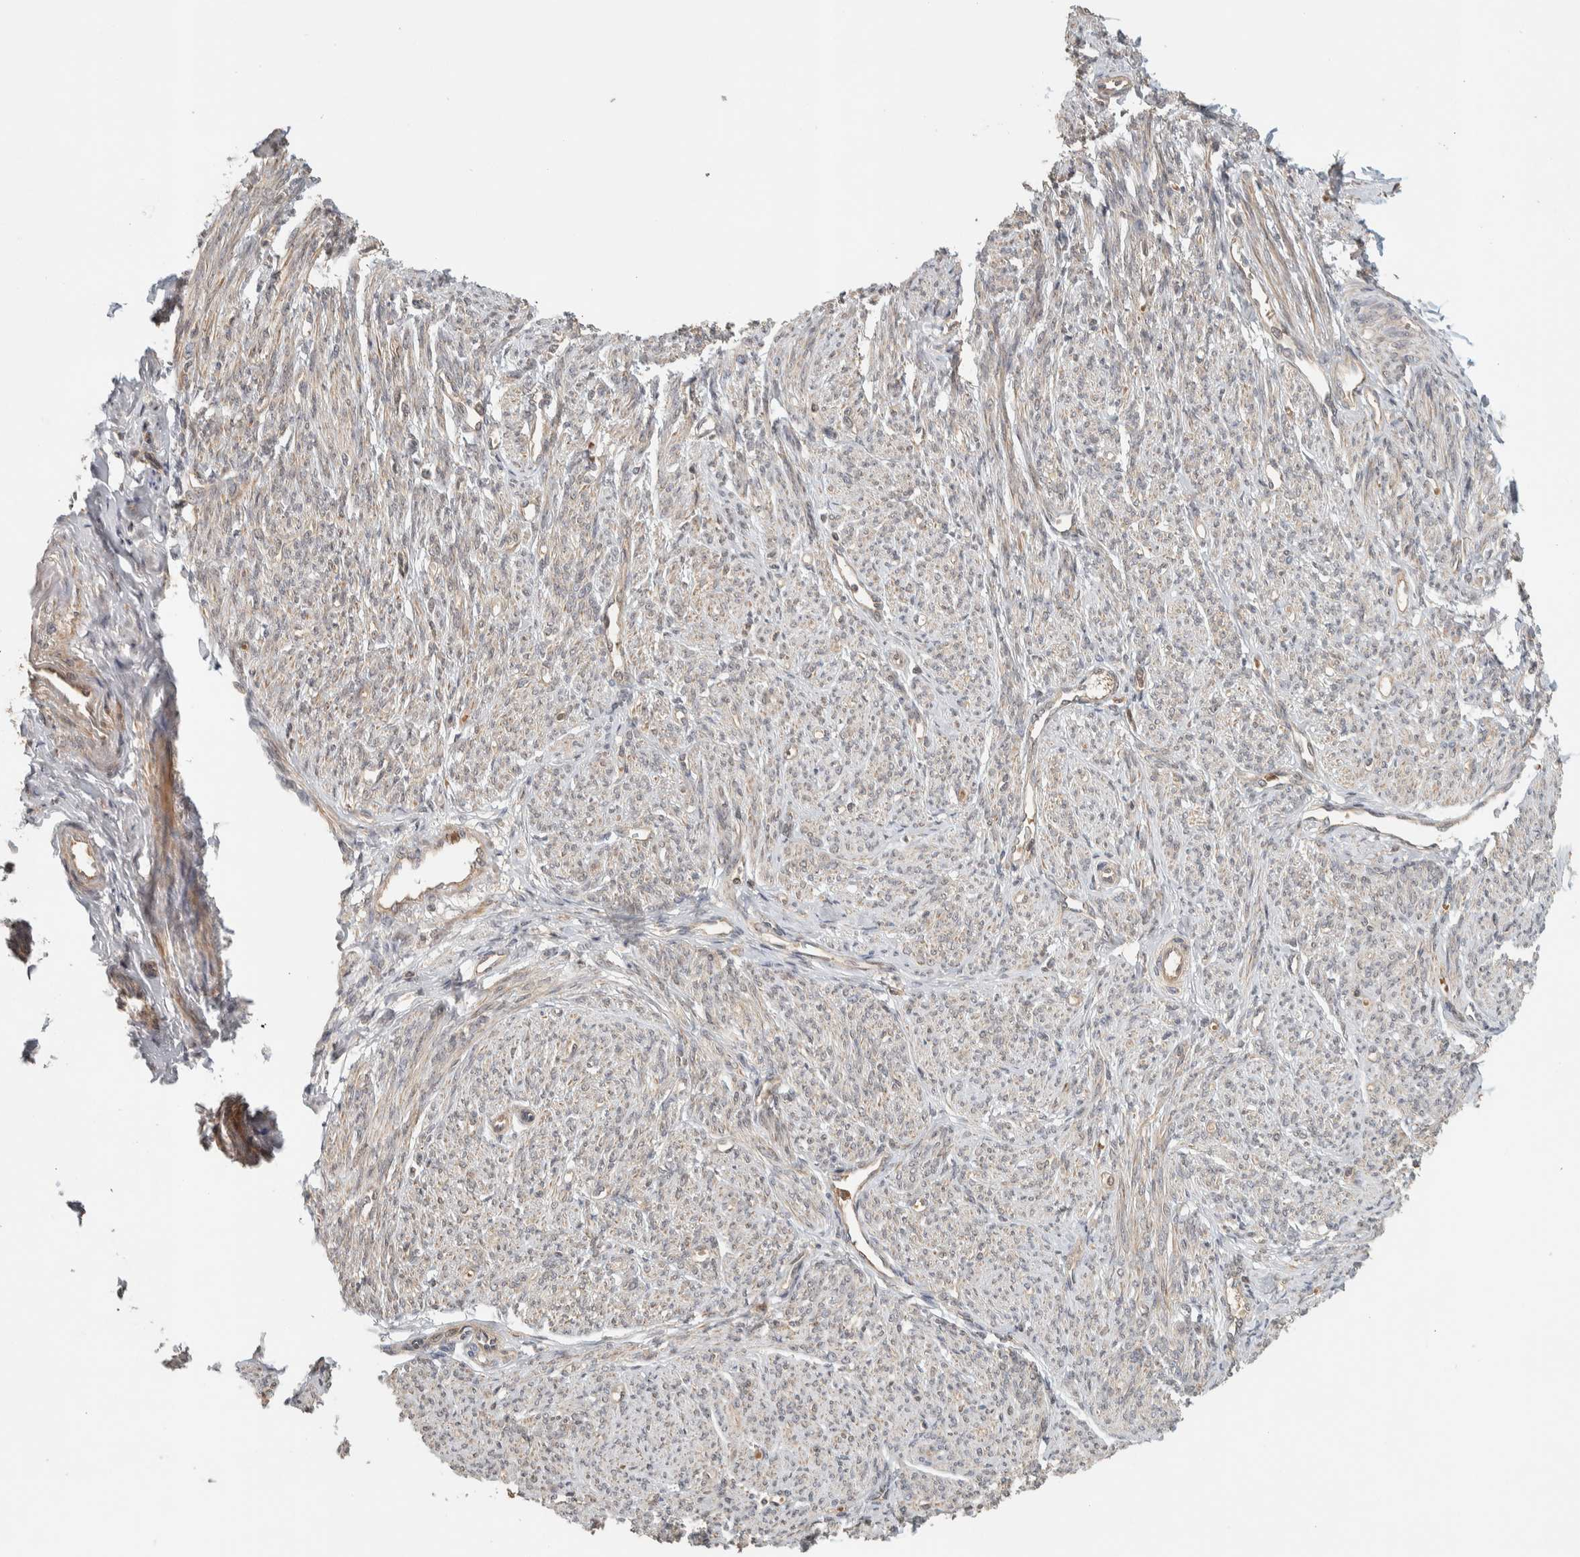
{"staining": {"intensity": "moderate", "quantity": "25%-75%", "location": "cytoplasmic/membranous"}, "tissue": "smooth muscle", "cell_type": "Smooth muscle cells", "image_type": "normal", "snomed": [{"axis": "morphology", "description": "Normal tissue, NOS"}, {"axis": "topography", "description": "Smooth muscle"}], "caption": "DAB (3,3'-diaminobenzidine) immunohistochemical staining of unremarkable human smooth muscle demonstrates moderate cytoplasmic/membranous protein expression in about 25%-75% of smooth muscle cells.", "gene": "ADSS2", "patient": {"sex": "female", "age": 65}}